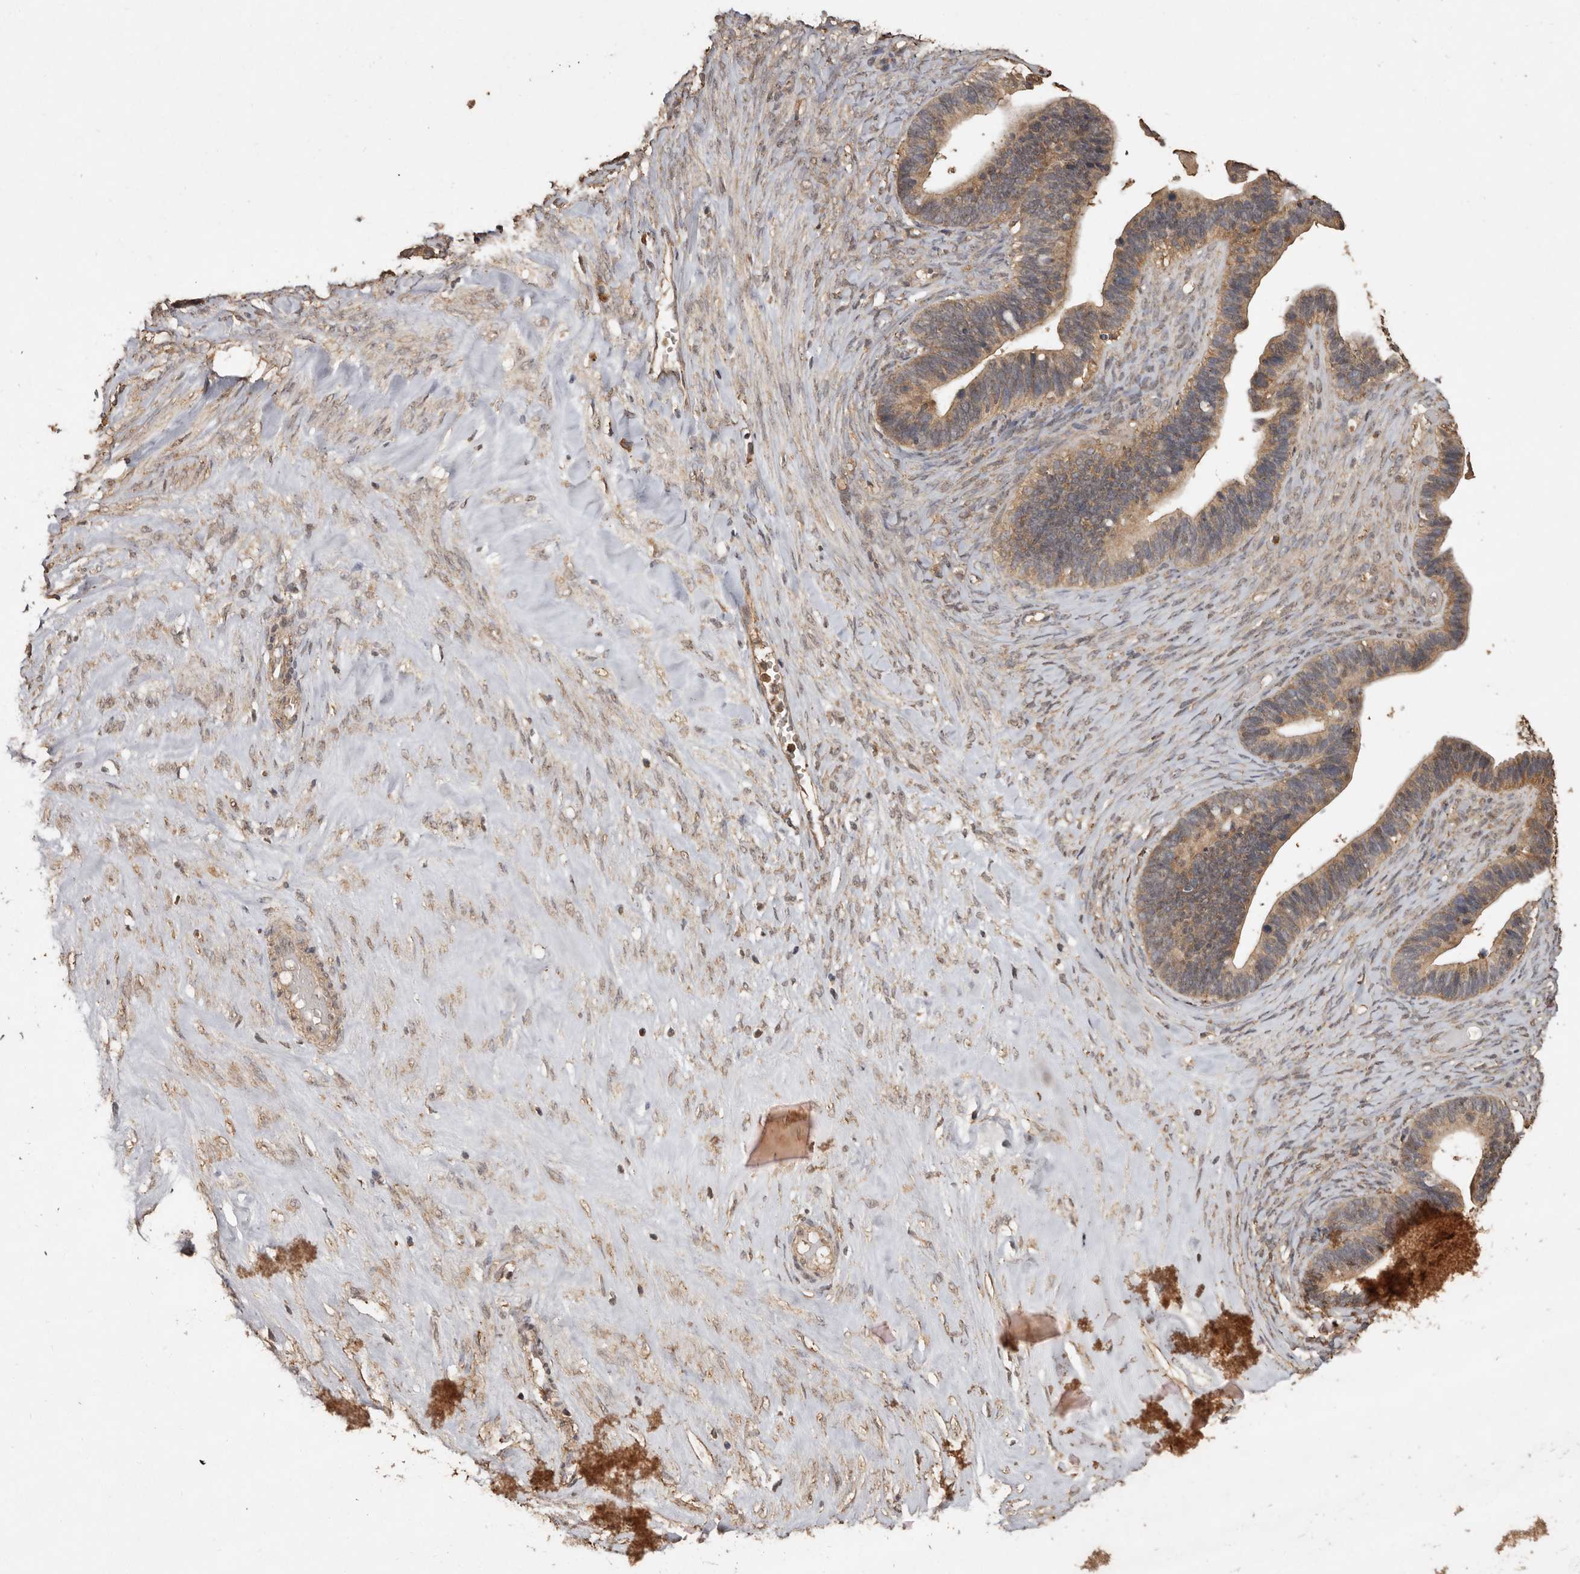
{"staining": {"intensity": "weak", "quantity": ">75%", "location": "cytoplasmic/membranous"}, "tissue": "ovarian cancer", "cell_type": "Tumor cells", "image_type": "cancer", "snomed": [{"axis": "morphology", "description": "Cystadenocarcinoma, serous, NOS"}, {"axis": "topography", "description": "Ovary"}], "caption": "DAB immunohistochemical staining of ovarian cancer (serous cystadenocarcinoma) demonstrates weak cytoplasmic/membranous protein positivity in approximately >75% of tumor cells.", "gene": "RWDD1", "patient": {"sex": "female", "age": 56}}